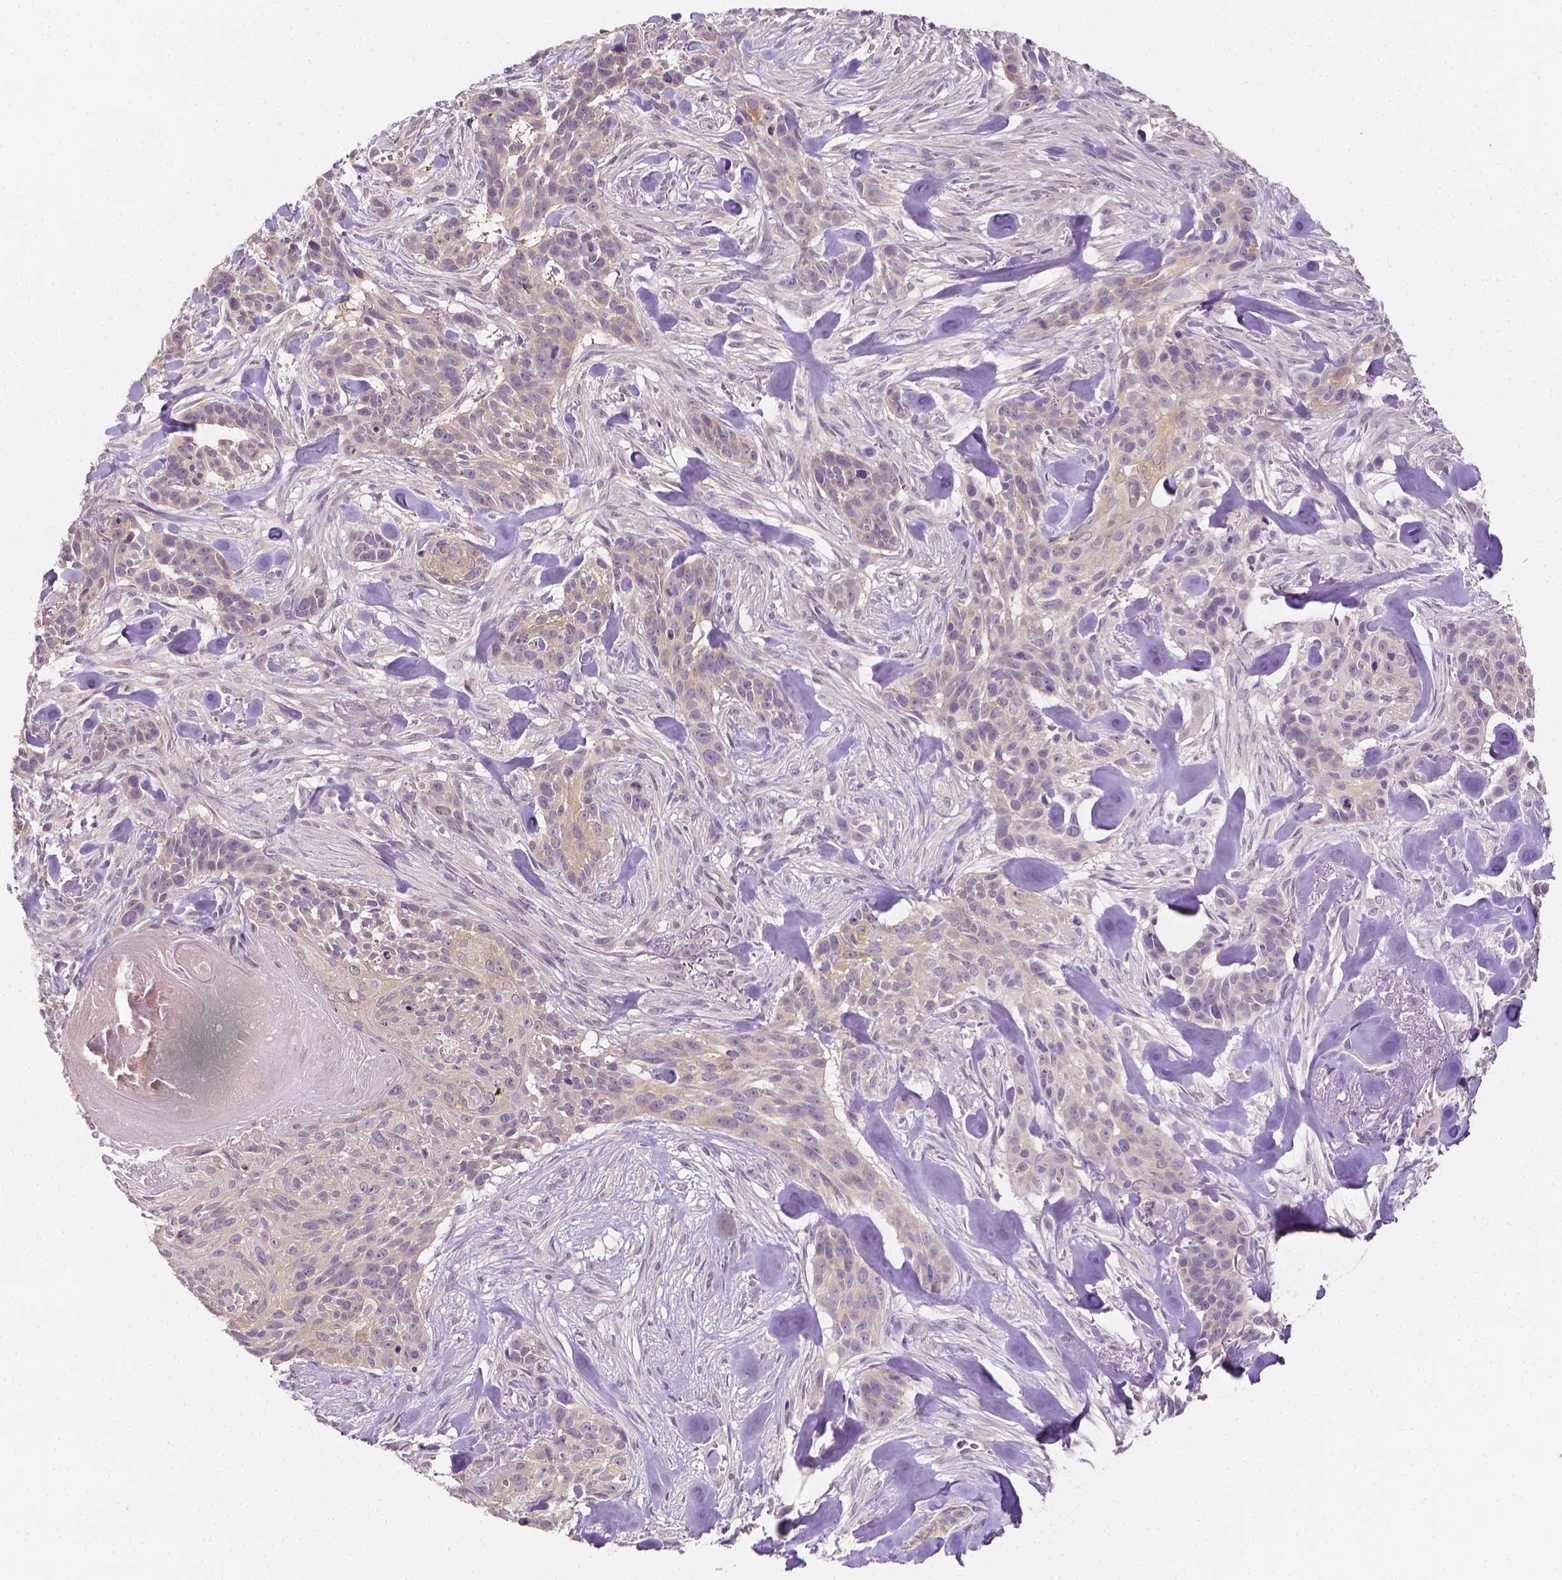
{"staining": {"intensity": "negative", "quantity": "none", "location": "none"}, "tissue": "skin cancer", "cell_type": "Tumor cells", "image_type": "cancer", "snomed": [{"axis": "morphology", "description": "Basal cell carcinoma"}, {"axis": "topography", "description": "Skin"}], "caption": "A photomicrograph of human basal cell carcinoma (skin) is negative for staining in tumor cells.", "gene": "FASN", "patient": {"sex": "male", "age": 87}}